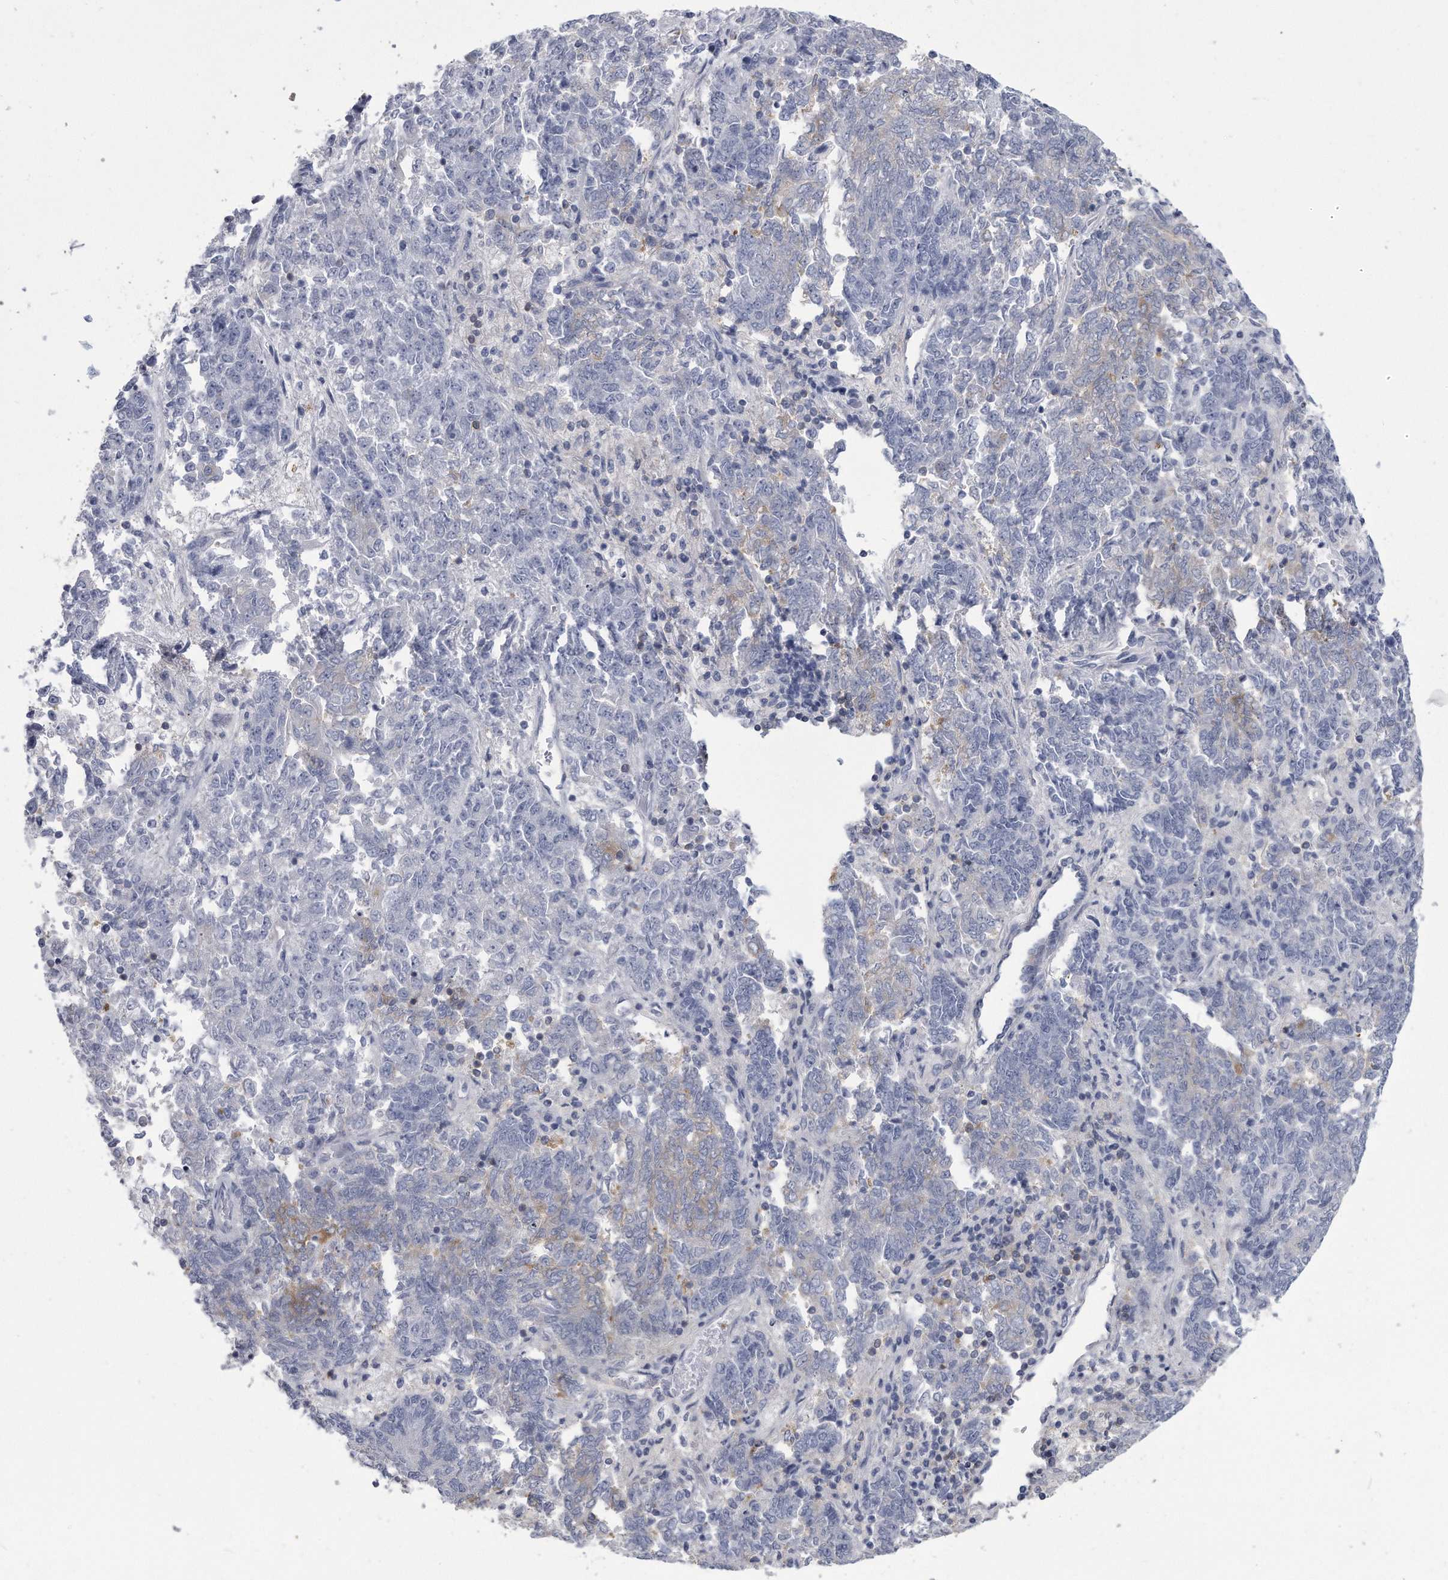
{"staining": {"intensity": "negative", "quantity": "none", "location": "none"}, "tissue": "endometrial cancer", "cell_type": "Tumor cells", "image_type": "cancer", "snomed": [{"axis": "morphology", "description": "Adenocarcinoma, NOS"}, {"axis": "topography", "description": "Endometrium"}], "caption": "A histopathology image of human endometrial cancer (adenocarcinoma) is negative for staining in tumor cells.", "gene": "PYGB", "patient": {"sex": "female", "age": 80}}